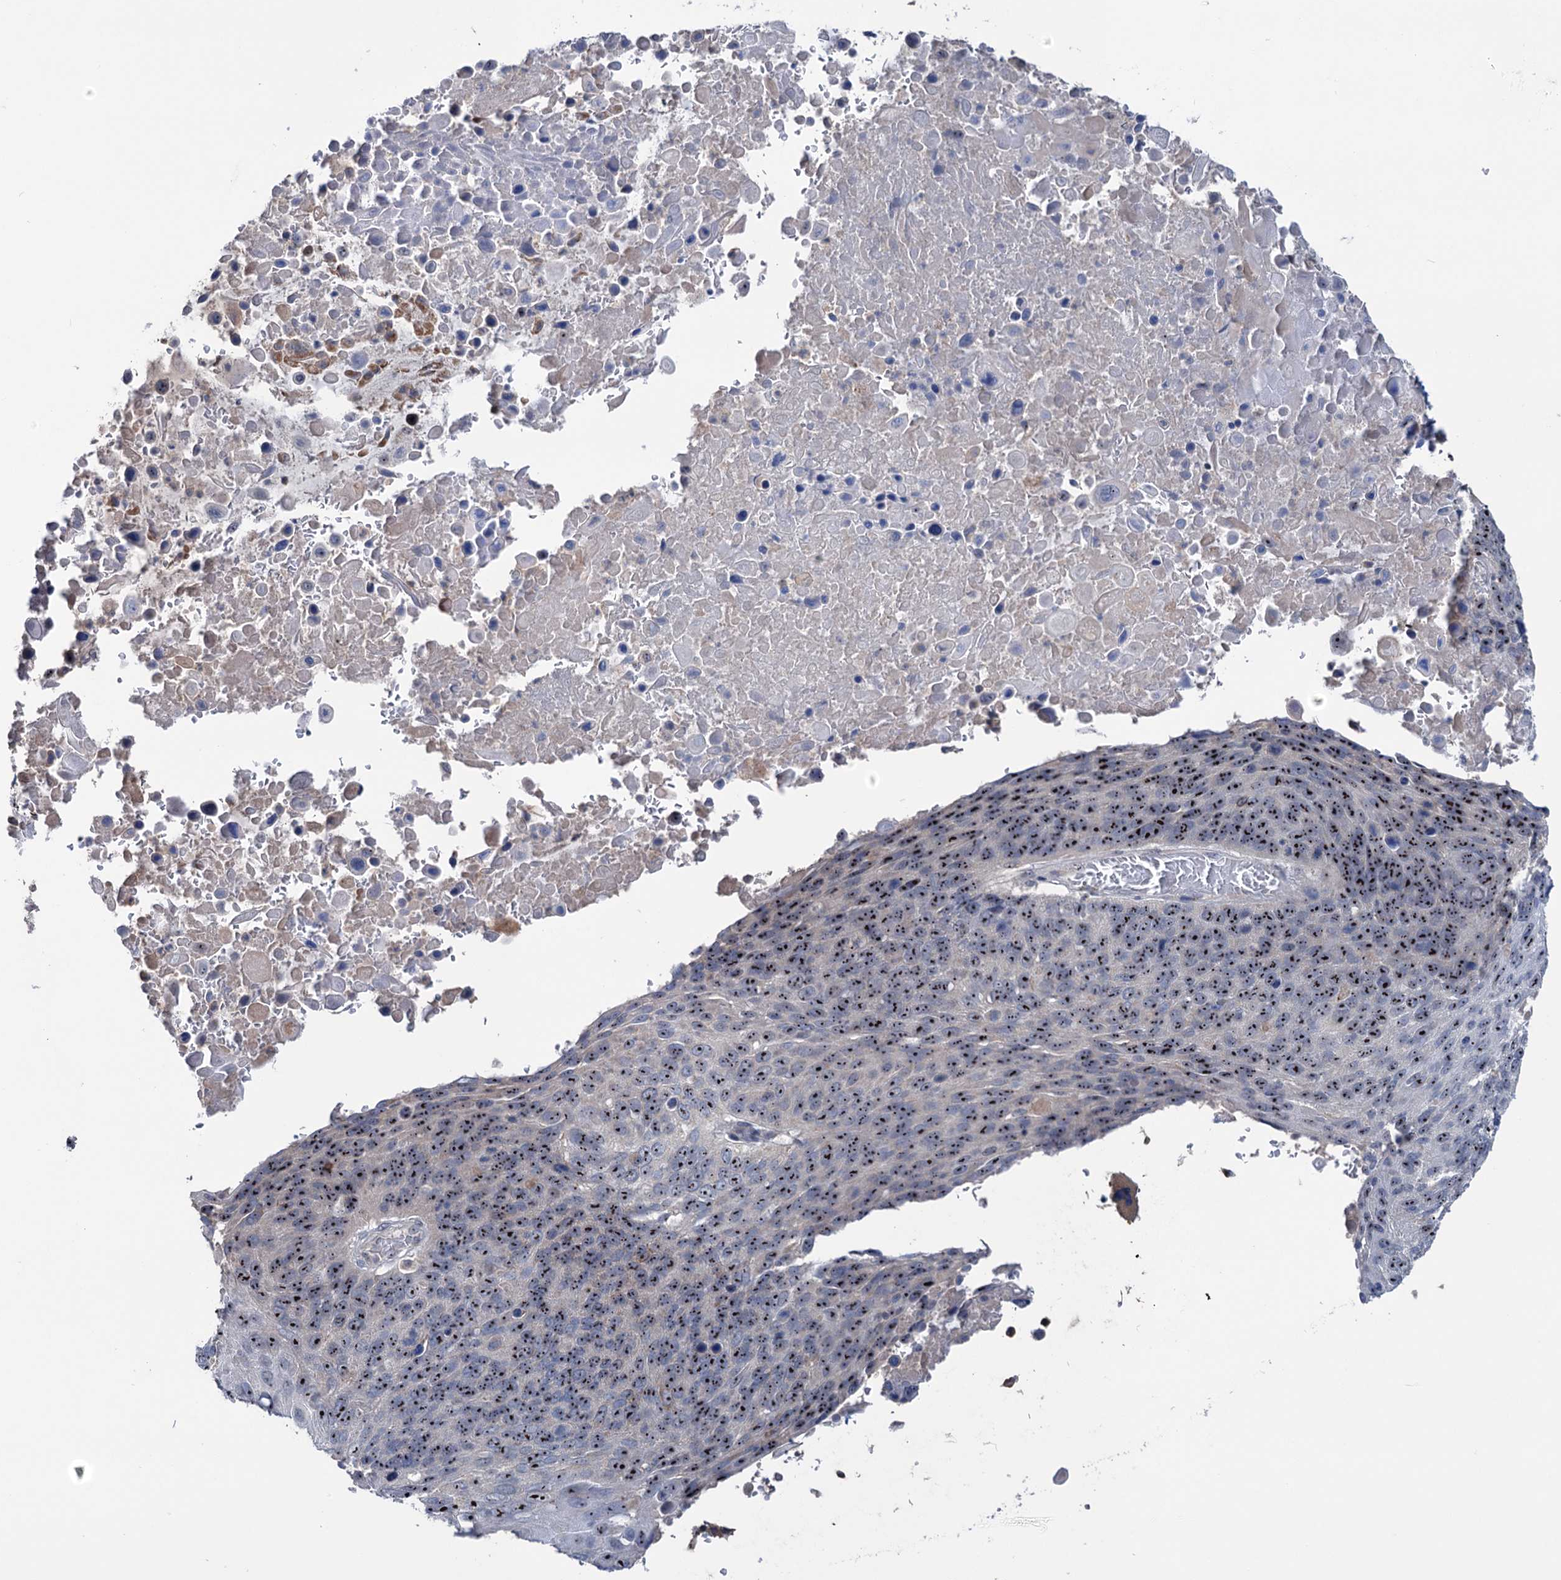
{"staining": {"intensity": "moderate", "quantity": ">75%", "location": "nuclear"}, "tissue": "lung cancer", "cell_type": "Tumor cells", "image_type": "cancer", "snomed": [{"axis": "morphology", "description": "Squamous cell carcinoma, NOS"}, {"axis": "topography", "description": "Lung"}], "caption": "The image exhibits immunohistochemical staining of lung cancer. There is moderate nuclear expression is present in about >75% of tumor cells. (brown staining indicates protein expression, while blue staining denotes nuclei).", "gene": "HTR3B", "patient": {"sex": "male", "age": 66}}